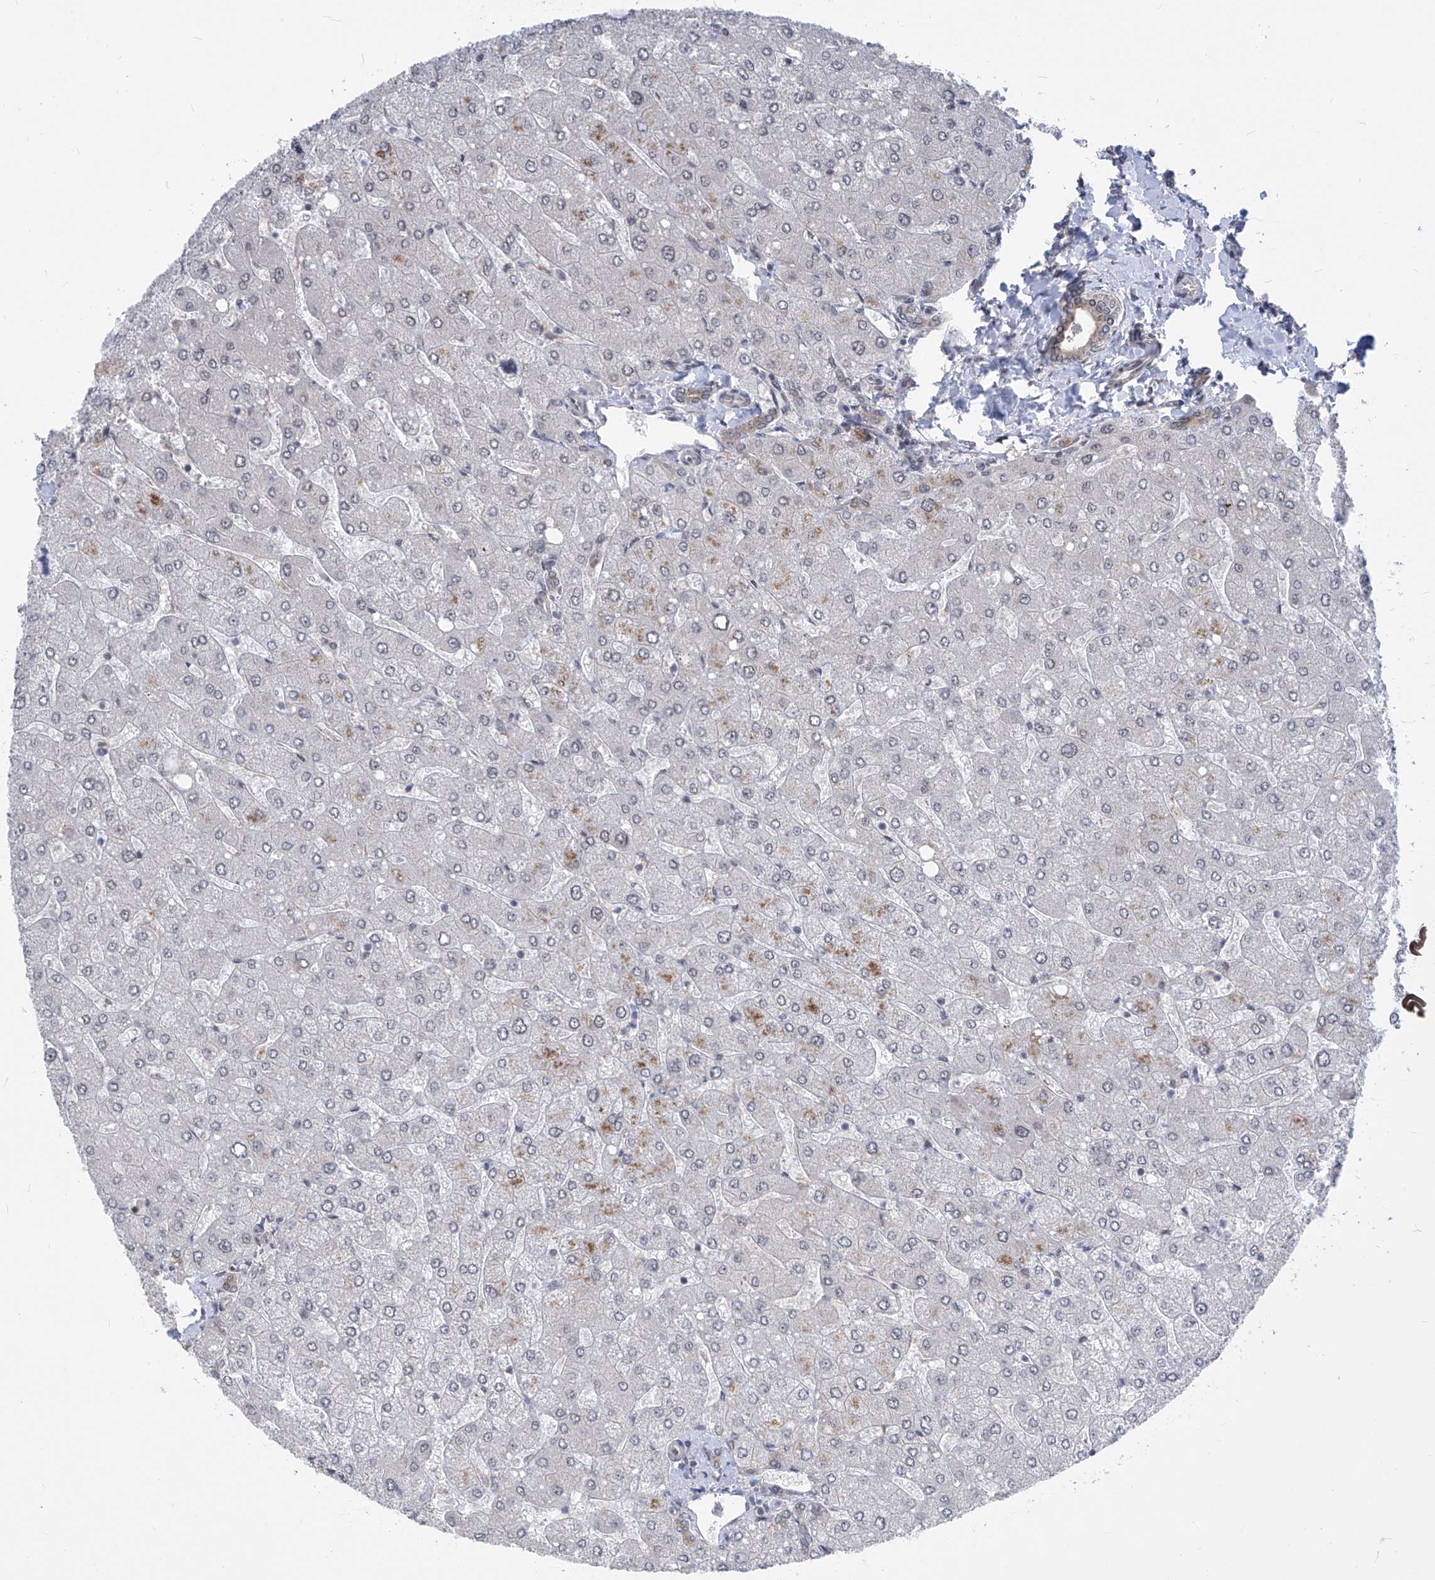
{"staining": {"intensity": "weak", "quantity": "25%-75%", "location": "cytoplasmic/membranous"}, "tissue": "liver", "cell_type": "Cholangiocytes", "image_type": "normal", "snomed": [{"axis": "morphology", "description": "Normal tissue, NOS"}, {"axis": "topography", "description": "Liver"}], "caption": "This histopathology image reveals immunohistochemistry staining of benign liver, with low weak cytoplasmic/membranous positivity in approximately 25%-75% of cholangiocytes.", "gene": "CETN1", "patient": {"sex": "male", "age": 55}}